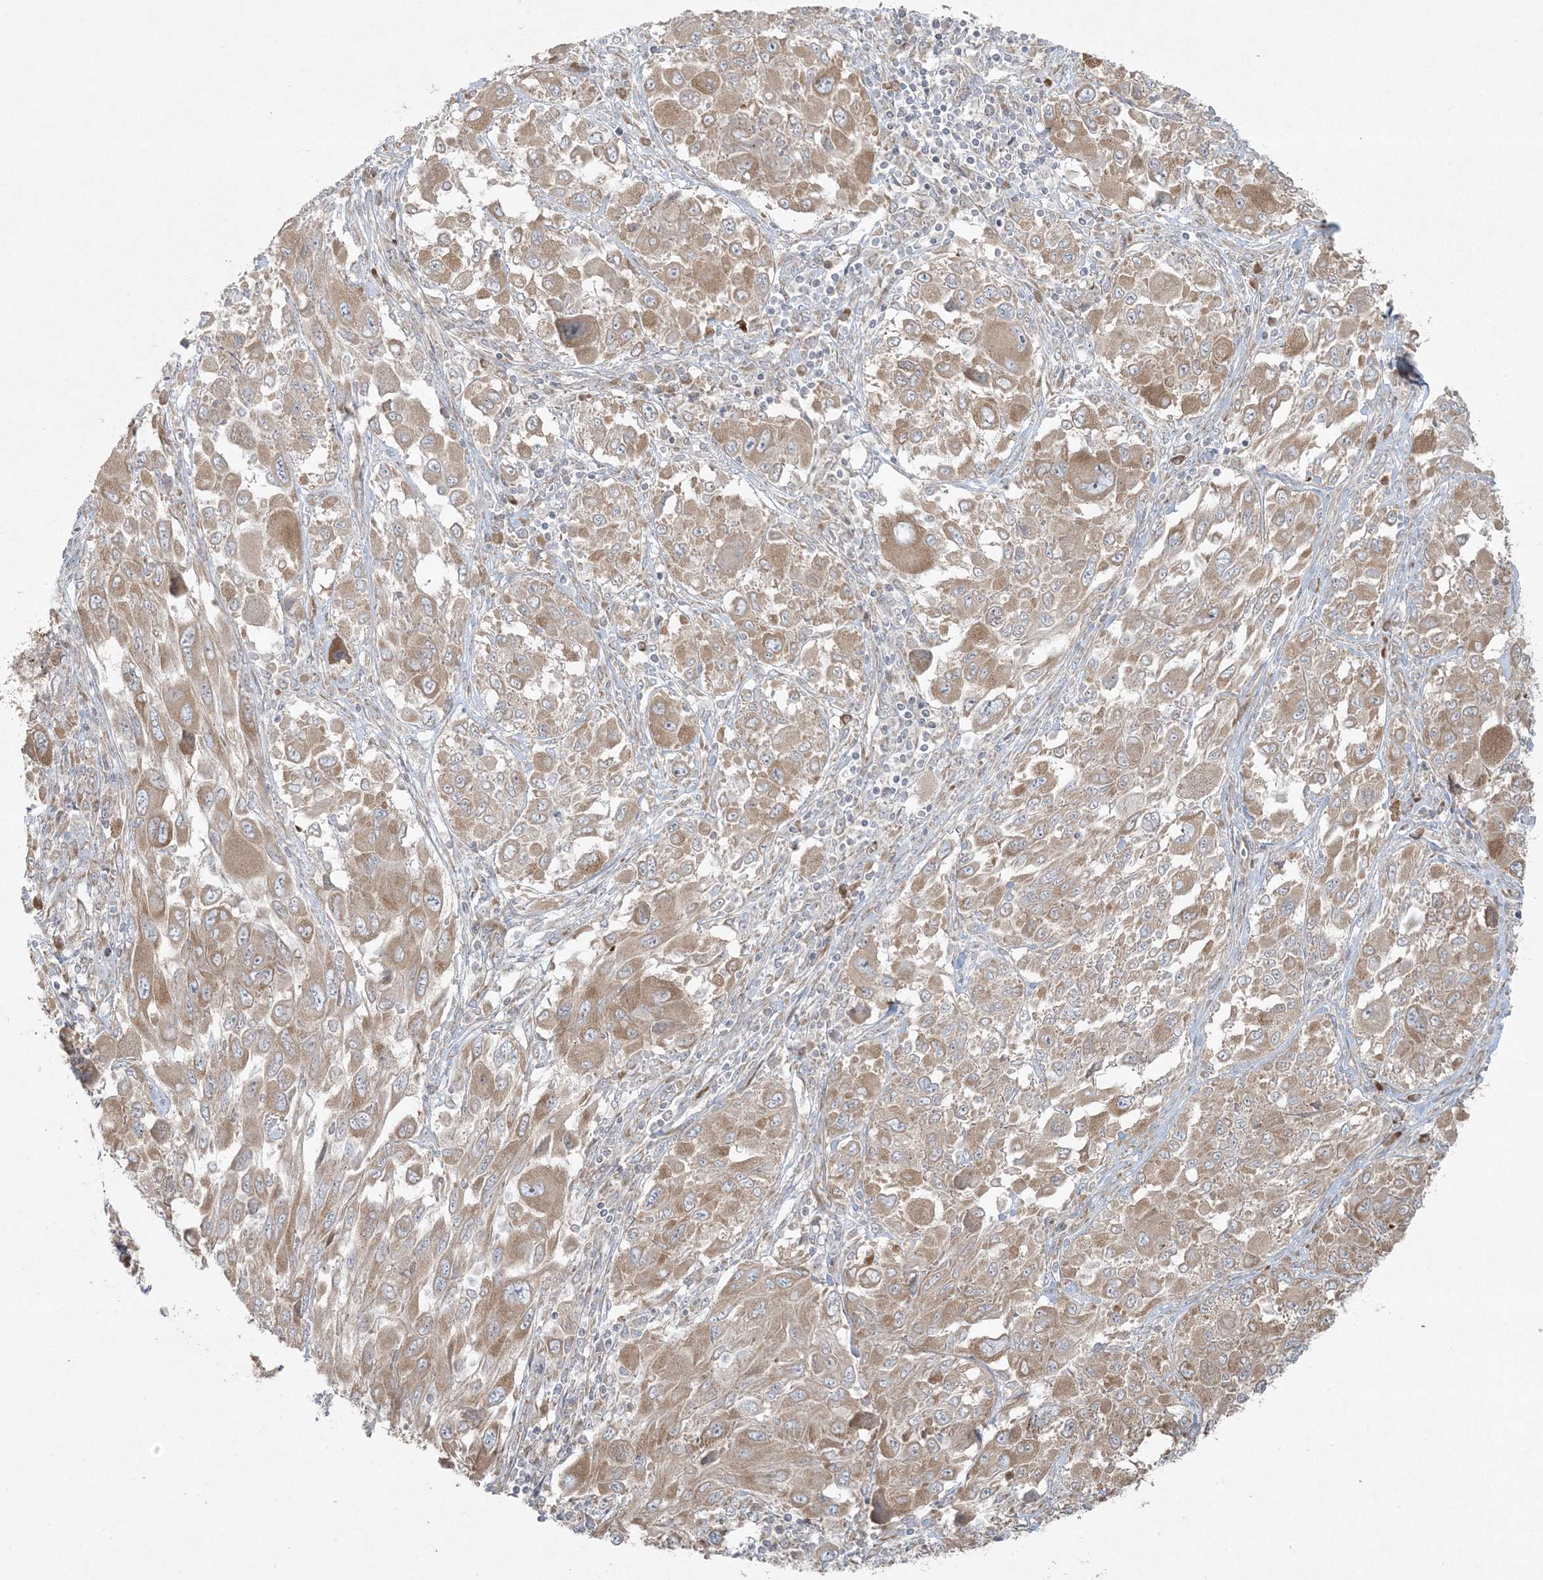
{"staining": {"intensity": "moderate", "quantity": ">75%", "location": "cytoplasmic/membranous"}, "tissue": "melanoma", "cell_type": "Tumor cells", "image_type": "cancer", "snomed": [{"axis": "morphology", "description": "Malignant melanoma, NOS"}, {"axis": "topography", "description": "Skin"}], "caption": "Immunohistochemical staining of melanoma reveals medium levels of moderate cytoplasmic/membranous protein positivity in approximately >75% of tumor cells.", "gene": "ZNF263", "patient": {"sex": "female", "age": 91}}